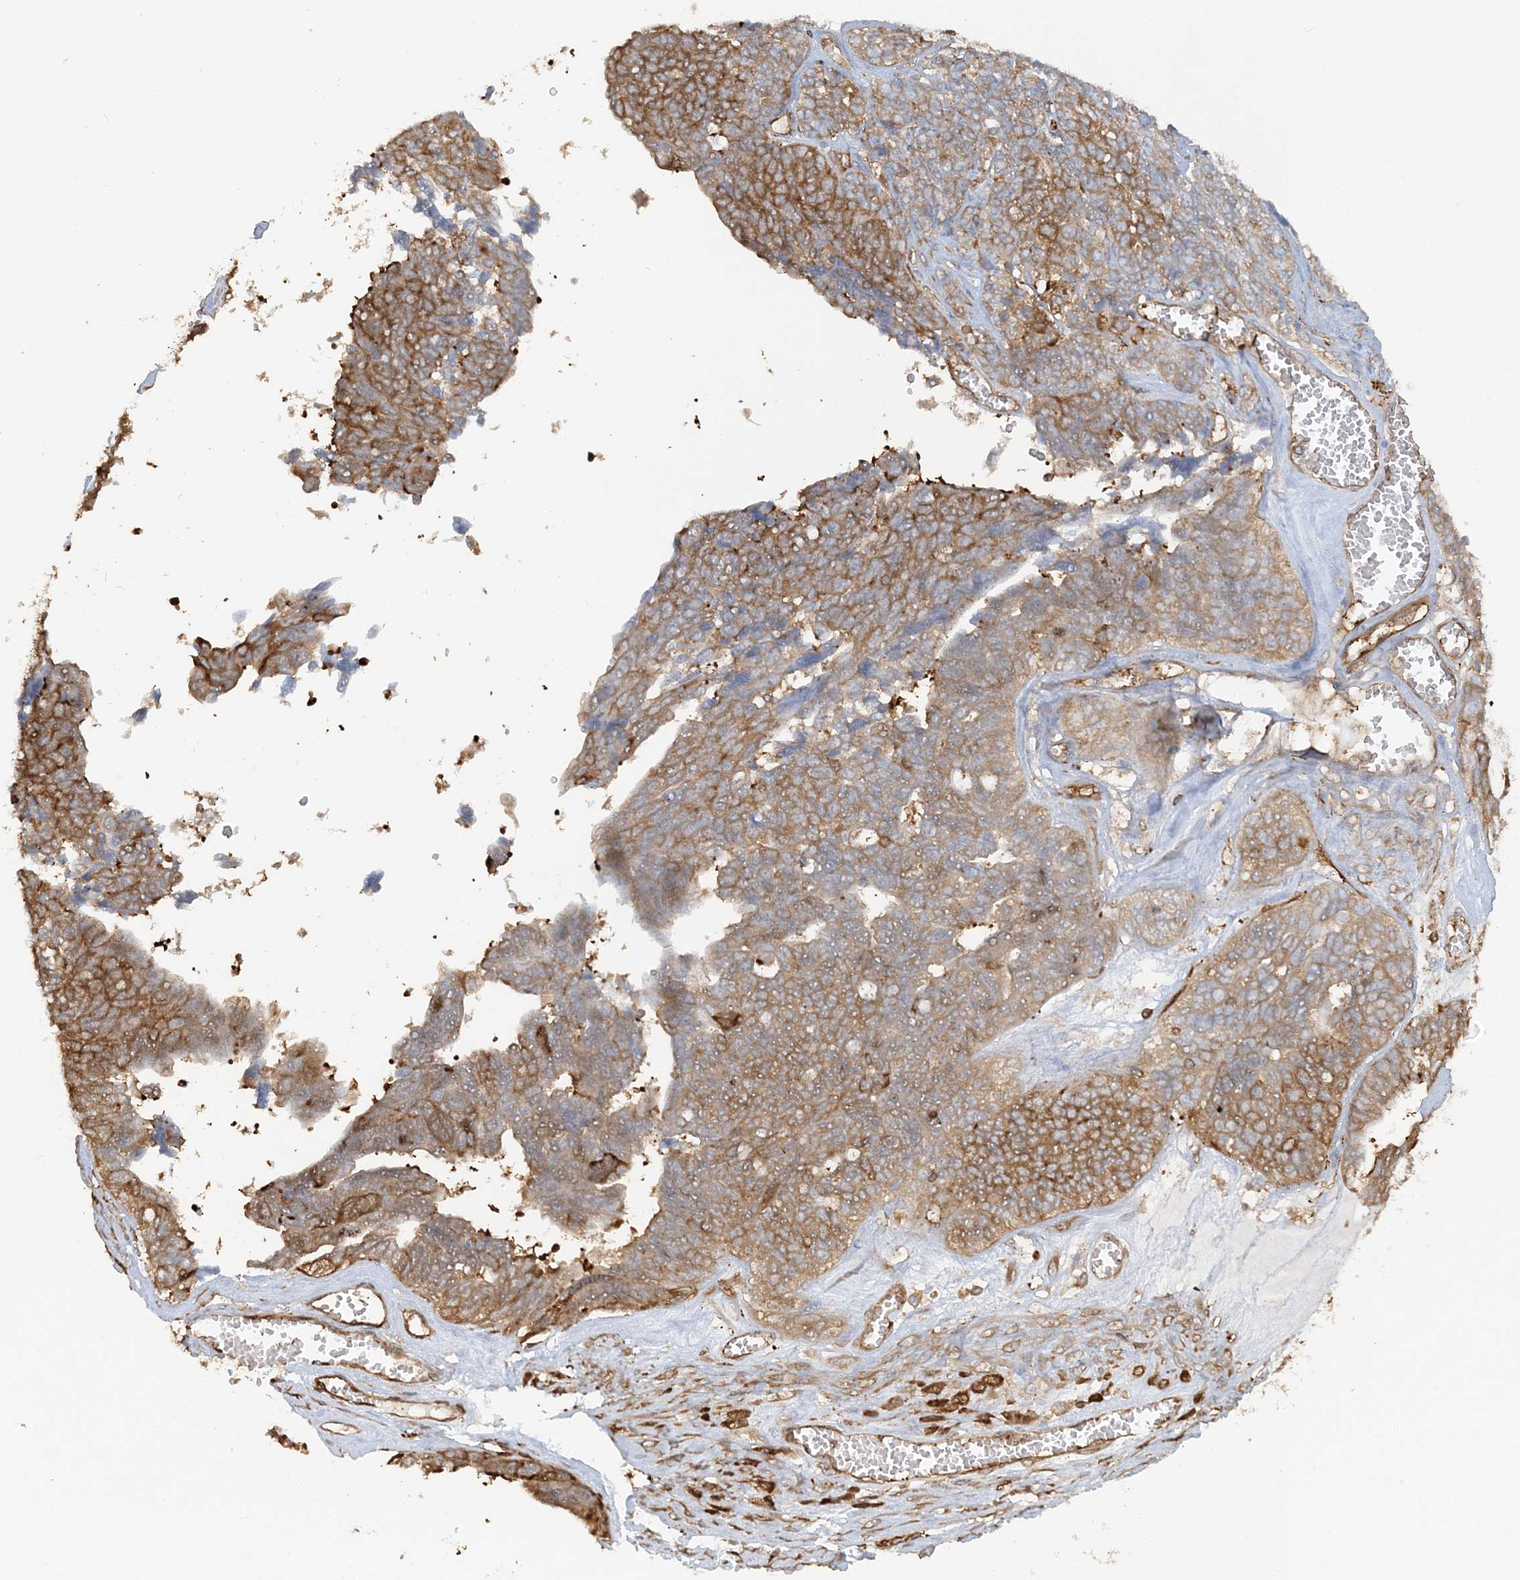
{"staining": {"intensity": "moderate", "quantity": ">75%", "location": "cytoplasmic/membranous"}, "tissue": "ovarian cancer", "cell_type": "Tumor cells", "image_type": "cancer", "snomed": [{"axis": "morphology", "description": "Cystadenocarcinoma, serous, NOS"}, {"axis": "topography", "description": "Ovary"}], "caption": "A brown stain shows moderate cytoplasmic/membranous positivity of a protein in ovarian cancer (serous cystadenocarcinoma) tumor cells. The protein is shown in brown color, while the nuclei are stained blue.", "gene": "DSTN", "patient": {"sex": "female", "age": 79}}